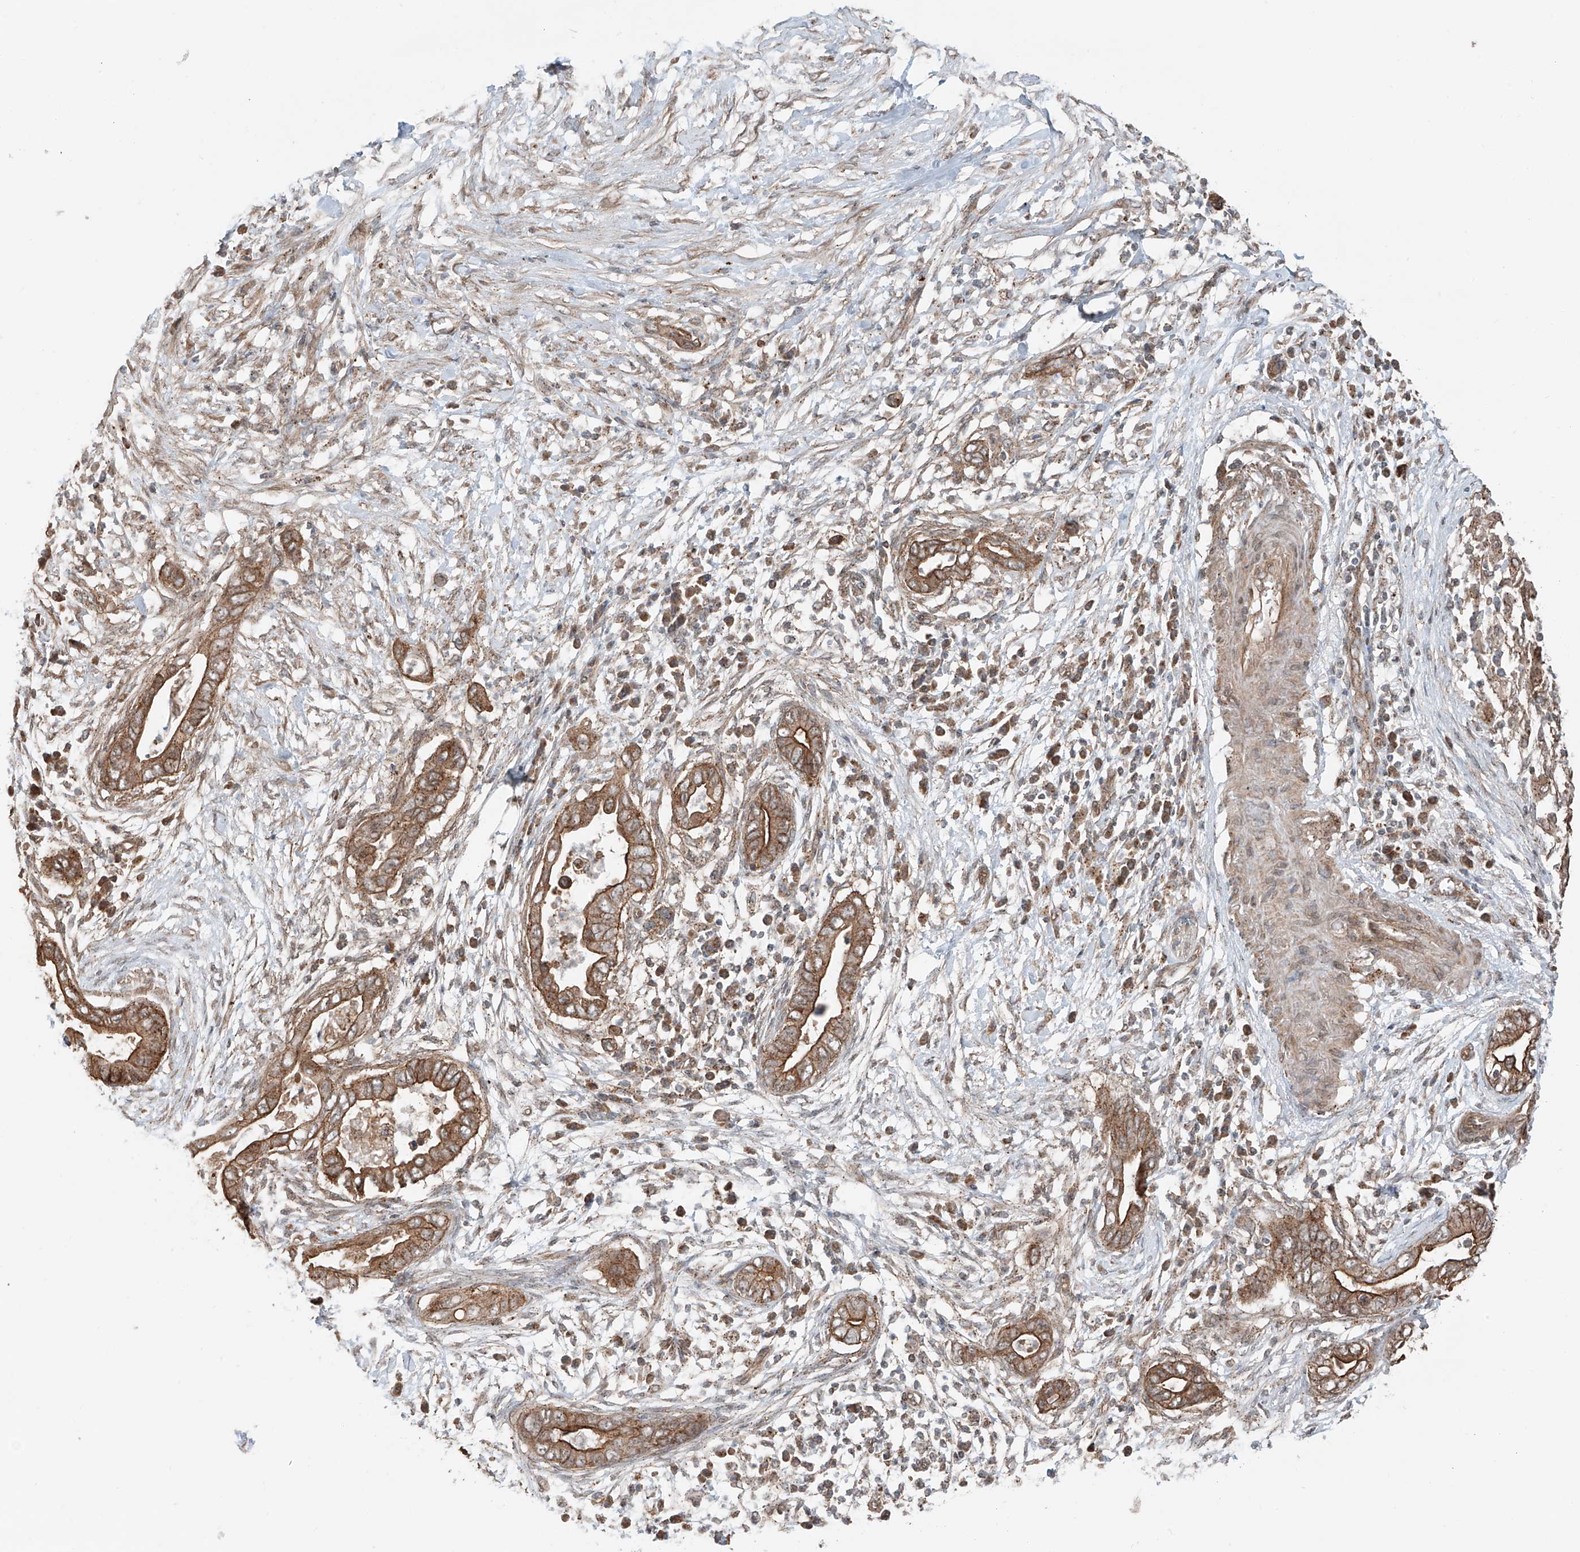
{"staining": {"intensity": "moderate", "quantity": ">75%", "location": "cytoplasmic/membranous"}, "tissue": "pancreatic cancer", "cell_type": "Tumor cells", "image_type": "cancer", "snomed": [{"axis": "morphology", "description": "Adenocarcinoma, NOS"}, {"axis": "topography", "description": "Pancreas"}], "caption": "Pancreatic adenocarcinoma was stained to show a protein in brown. There is medium levels of moderate cytoplasmic/membranous expression in approximately >75% of tumor cells.", "gene": "CEP162", "patient": {"sex": "male", "age": 75}}